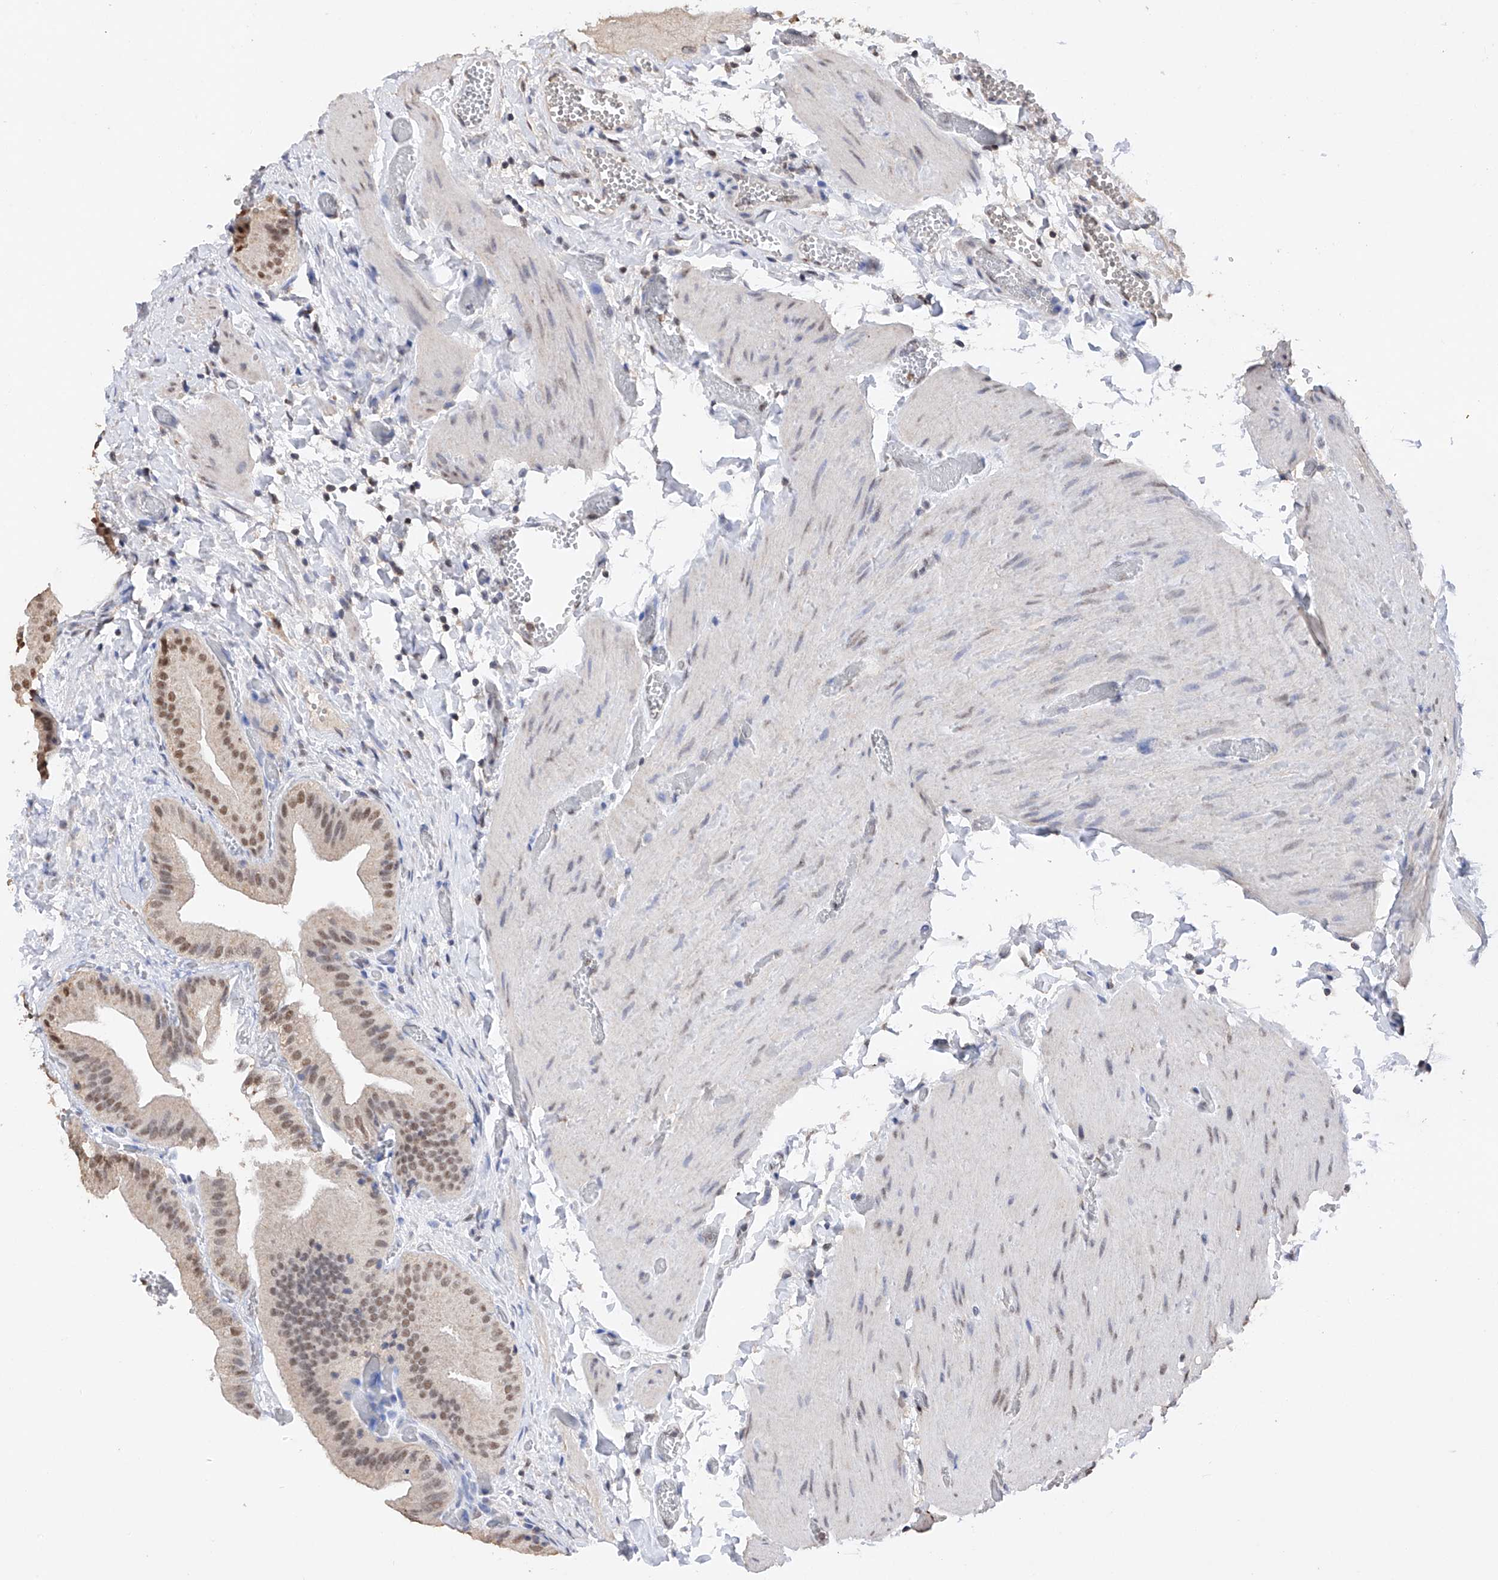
{"staining": {"intensity": "moderate", "quantity": "25%-75%", "location": "nuclear"}, "tissue": "gallbladder", "cell_type": "Glandular cells", "image_type": "normal", "snomed": [{"axis": "morphology", "description": "Normal tissue, NOS"}, {"axis": "topography", "description": "Gallbladder"}], "caption": "Immunohistochemistry histopathology image of benign gallbladder: human gallbladder stained using IHC exhibits medium levels of moderate protein expression localized specifically in the nuclear of glandular cells, appearing as a nuclear brown color.", "gene": "DMAP1", "patient": {"sex": "female", "age": 64}}